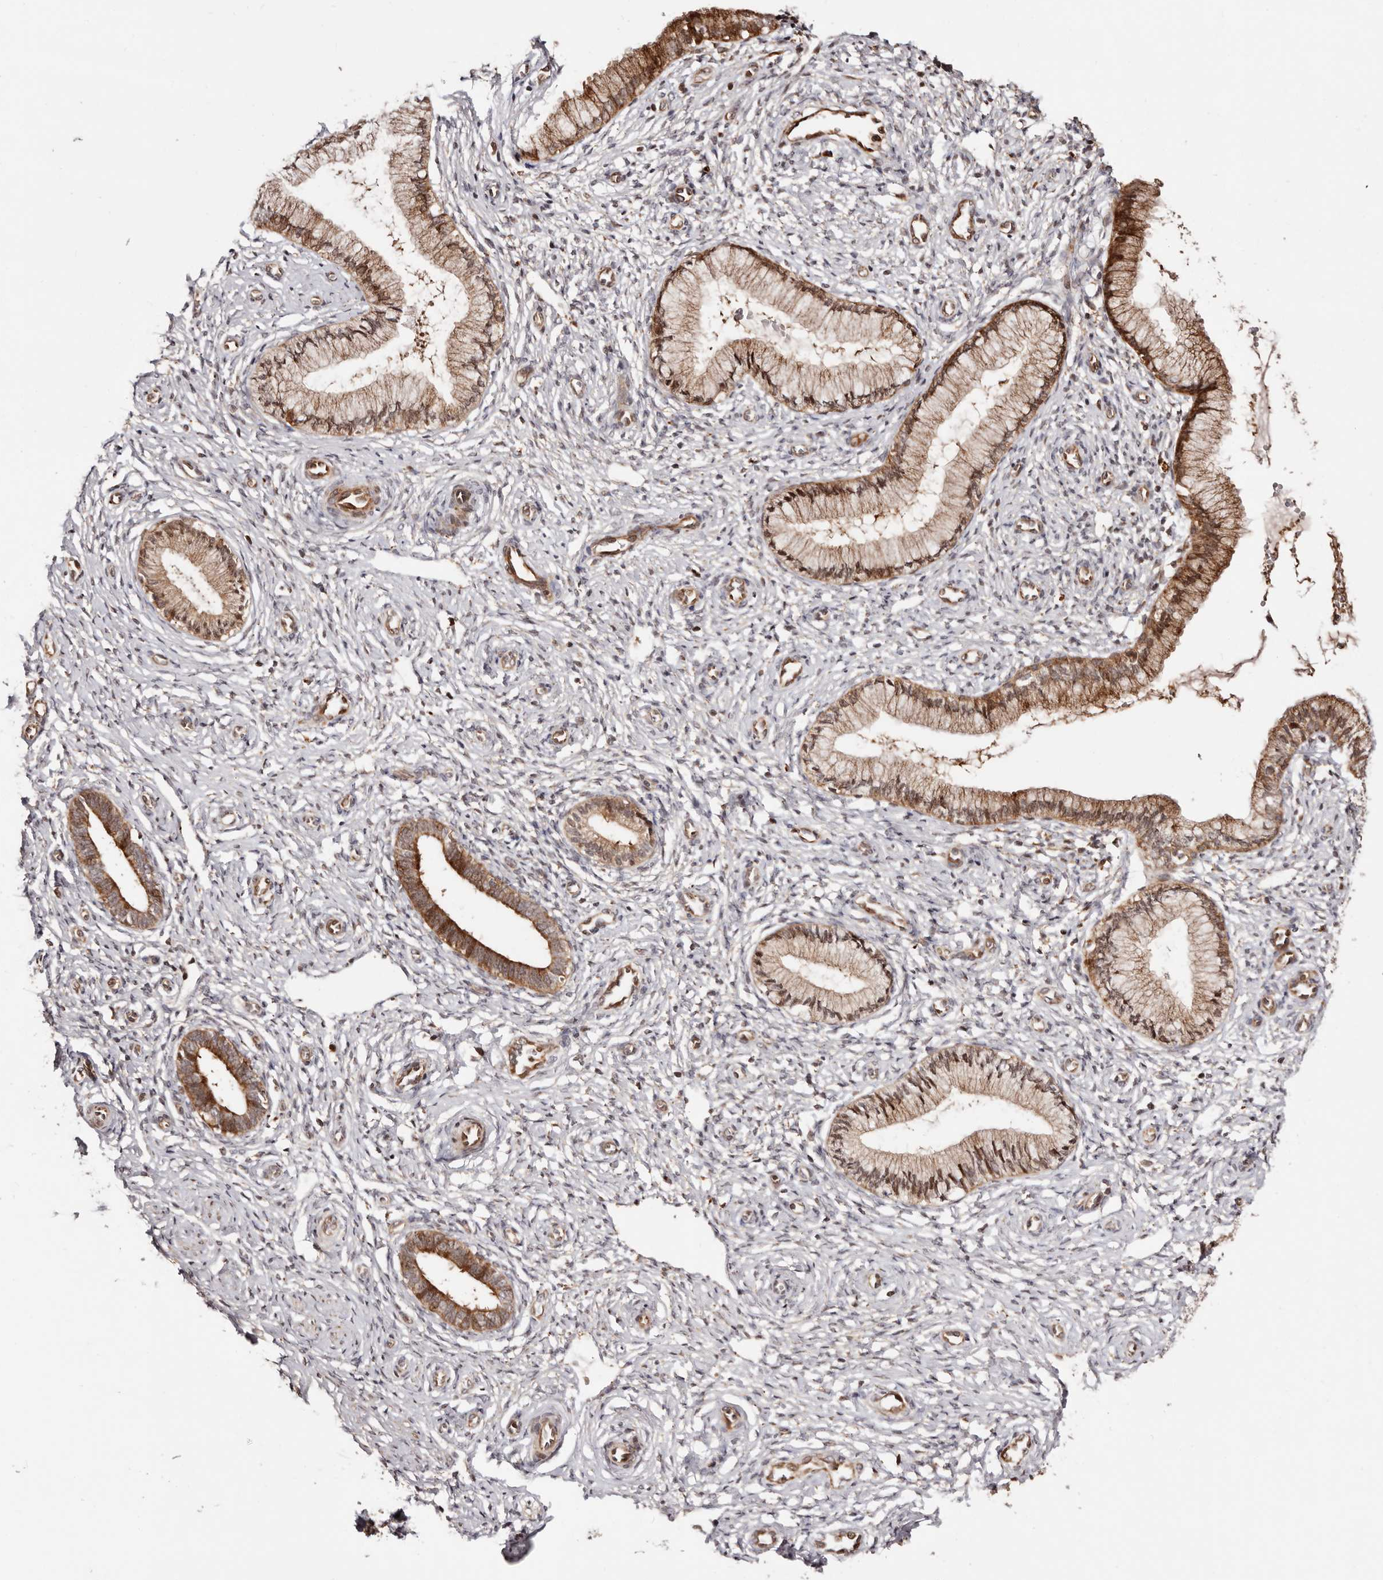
{"staining": {"intensity": "strong", "quantity": ">75%", "location": "cytoplasmic/membranous,nuclear"}, "tissue": "cervix", "cell_type": "Glandular cells", "image_type": "normal", "snomed": [{"axis": "morphology", "description": "Normal tissue, NOS"}, {"axis": "topography", "description": "Cervix"}], "caption": "Glandular cells reveal strong cytoplasmic/membranous,nuclear expression in approximately >75% of cells in unremarkable cervix.", "gene": "PTPN22", "patient": {"sex": "female", "age": 27}}